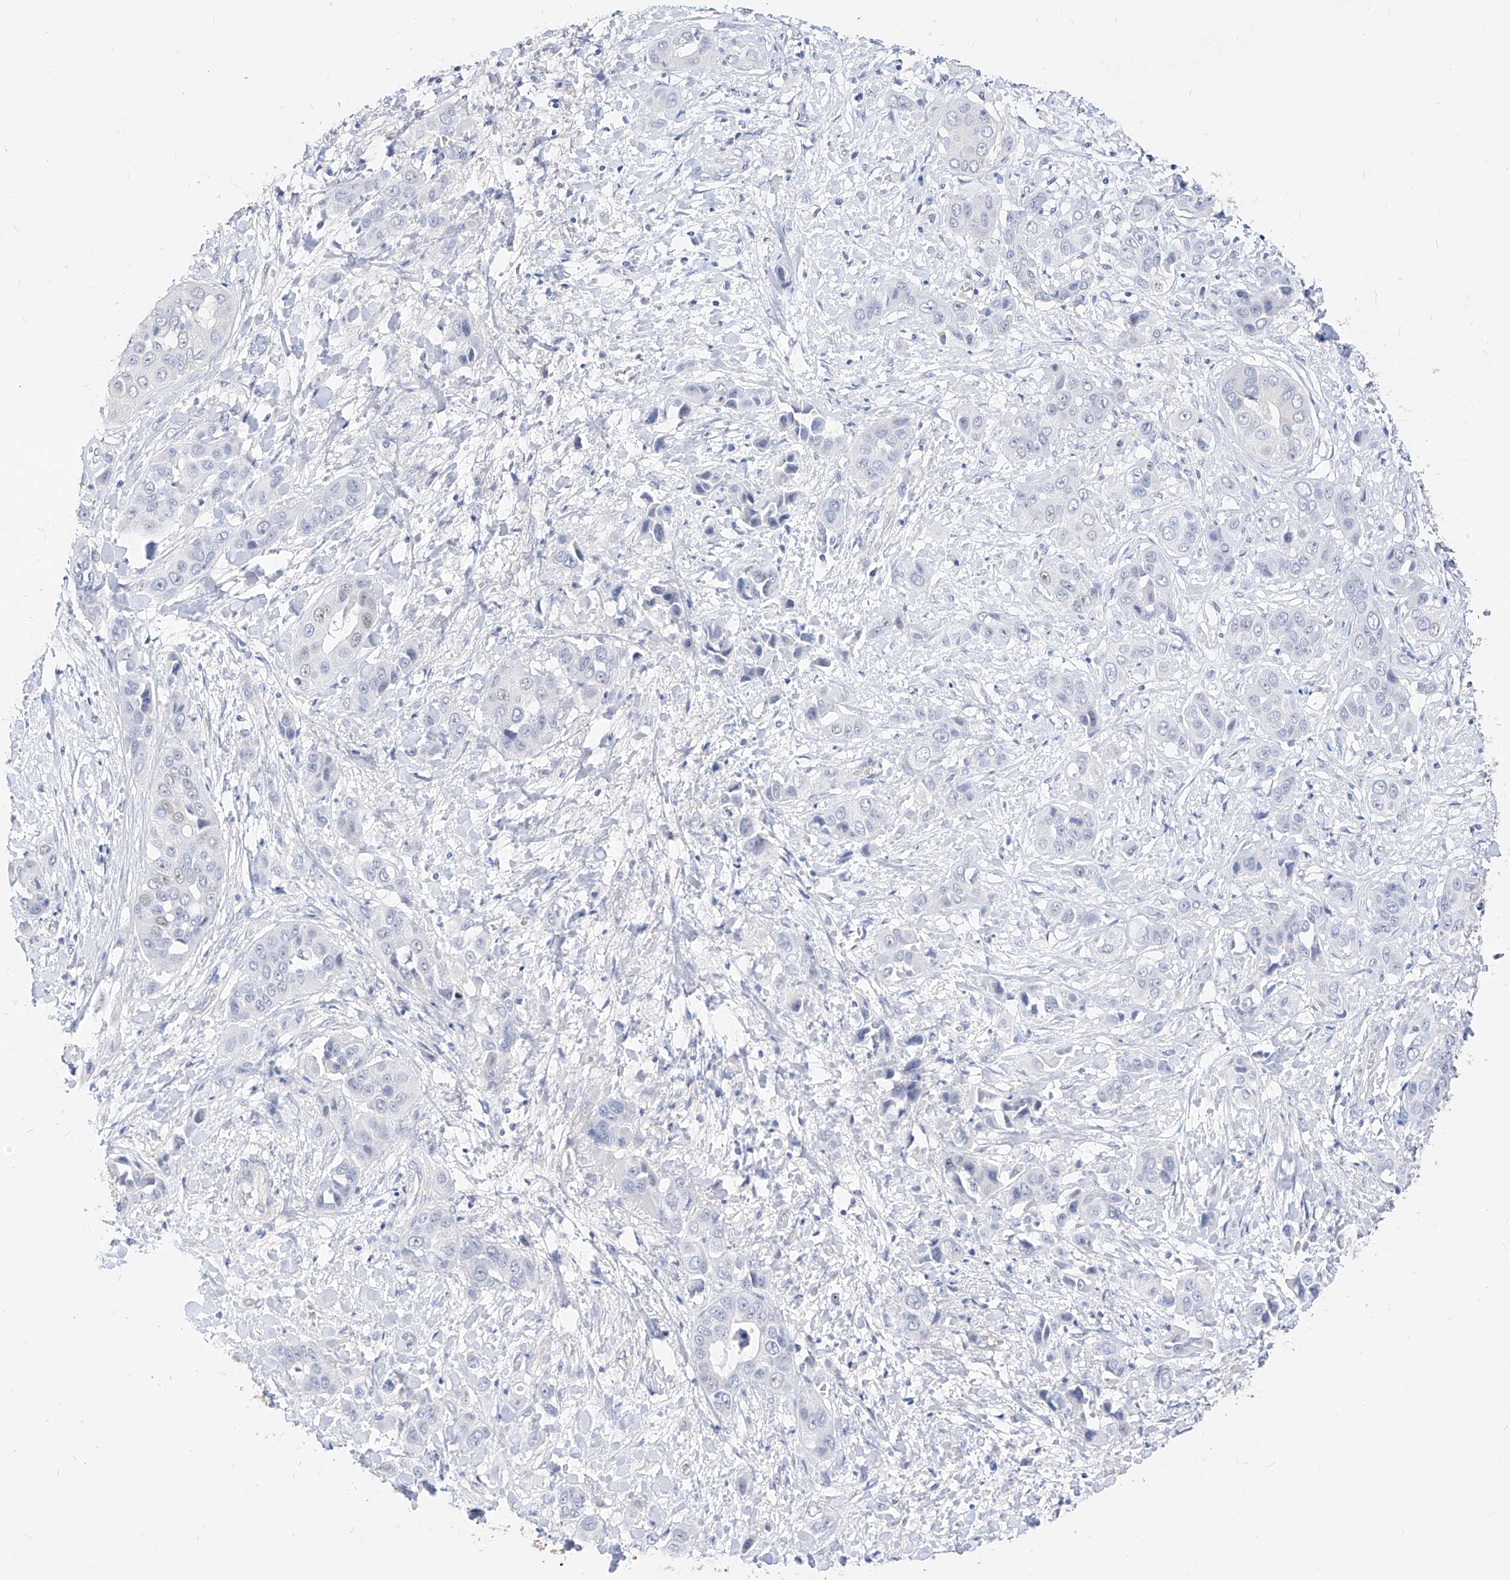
{"staining": {"intensity": "negative", "quantity": "none", "location": "none"}, "tissue": "liver cancer", "cell_type": "Tumor cells", "image_type": "cancer", "snomed": [{"axis": "morphology", "description": "Cholangiocarcinoma"}, {"axis": "topography", "description": "Liver"}], "caption": "DAB (3,3'-diaminobenzidine) immunohistochemical staining of human cholangiocarcinoma (liver) demonstrates no significant staining in tumor cells.", "gene": "ZZEF1", "patient": {"sex": "female", "age": 52}}